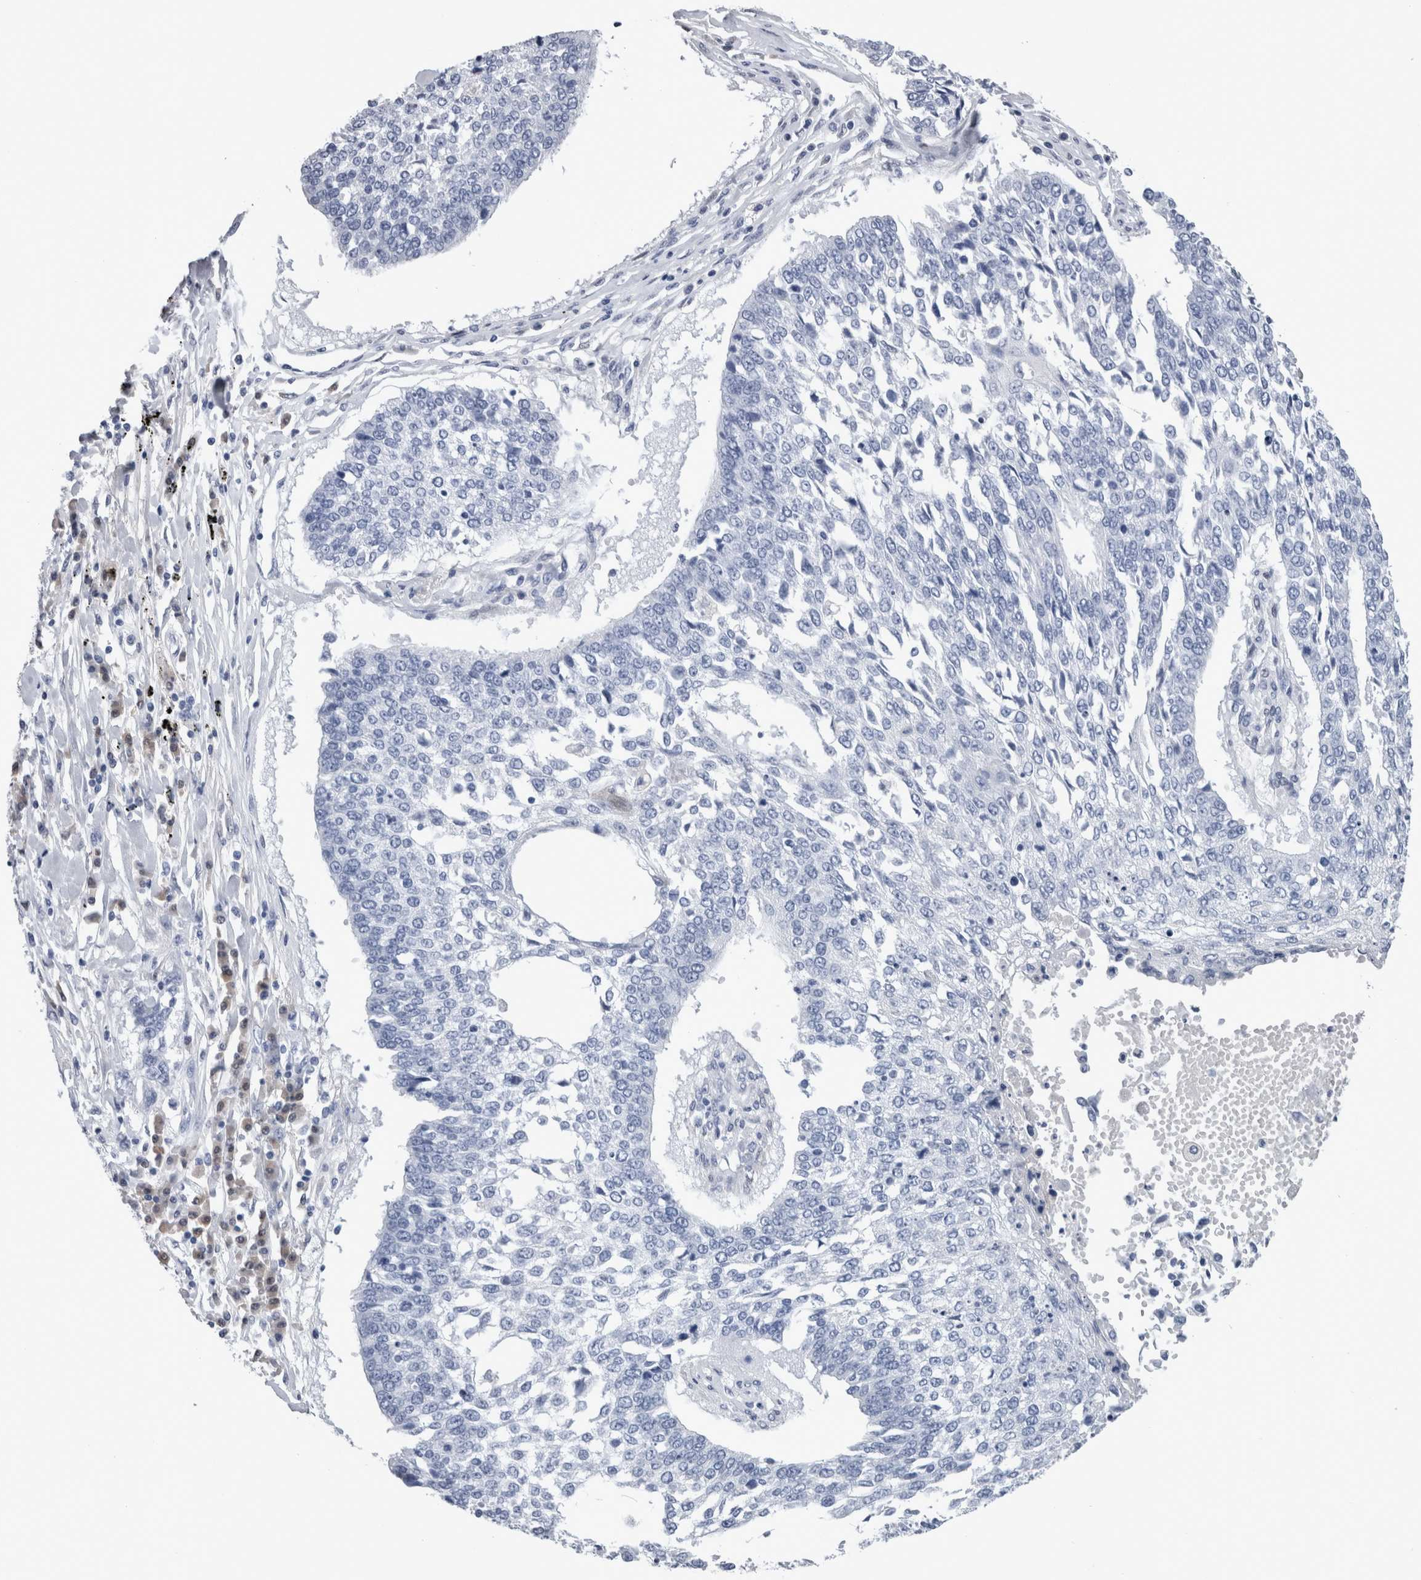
{"staining": {"intensity": "negative", "quantity": "none", "location": "none"}, "tissue": "lung cancer", "cell_type": "Tumor cells", "image_type": "cancer", "snomed": [{"axis": "morphology", "description": "Normal tissue, NOS"}, {"axis": "morphology", "description": "Squamous cell carcinoma, NOS"}, {"axis": "topography", "description": "Cartilage tissue"}, {"axis": "topography", "description": "Bronchus"}, {"axis": "topography", "description": "Lung"}, {"axis": "topography", "description": "Peripheral nerve tissue"}], "caption": "Squamous cell carcinoma (lung) was stained to show a protein in brown. There is no significant expression in tumor cells.", "gene": "CA8", "patient": {"sex": "female", "age": 49}}